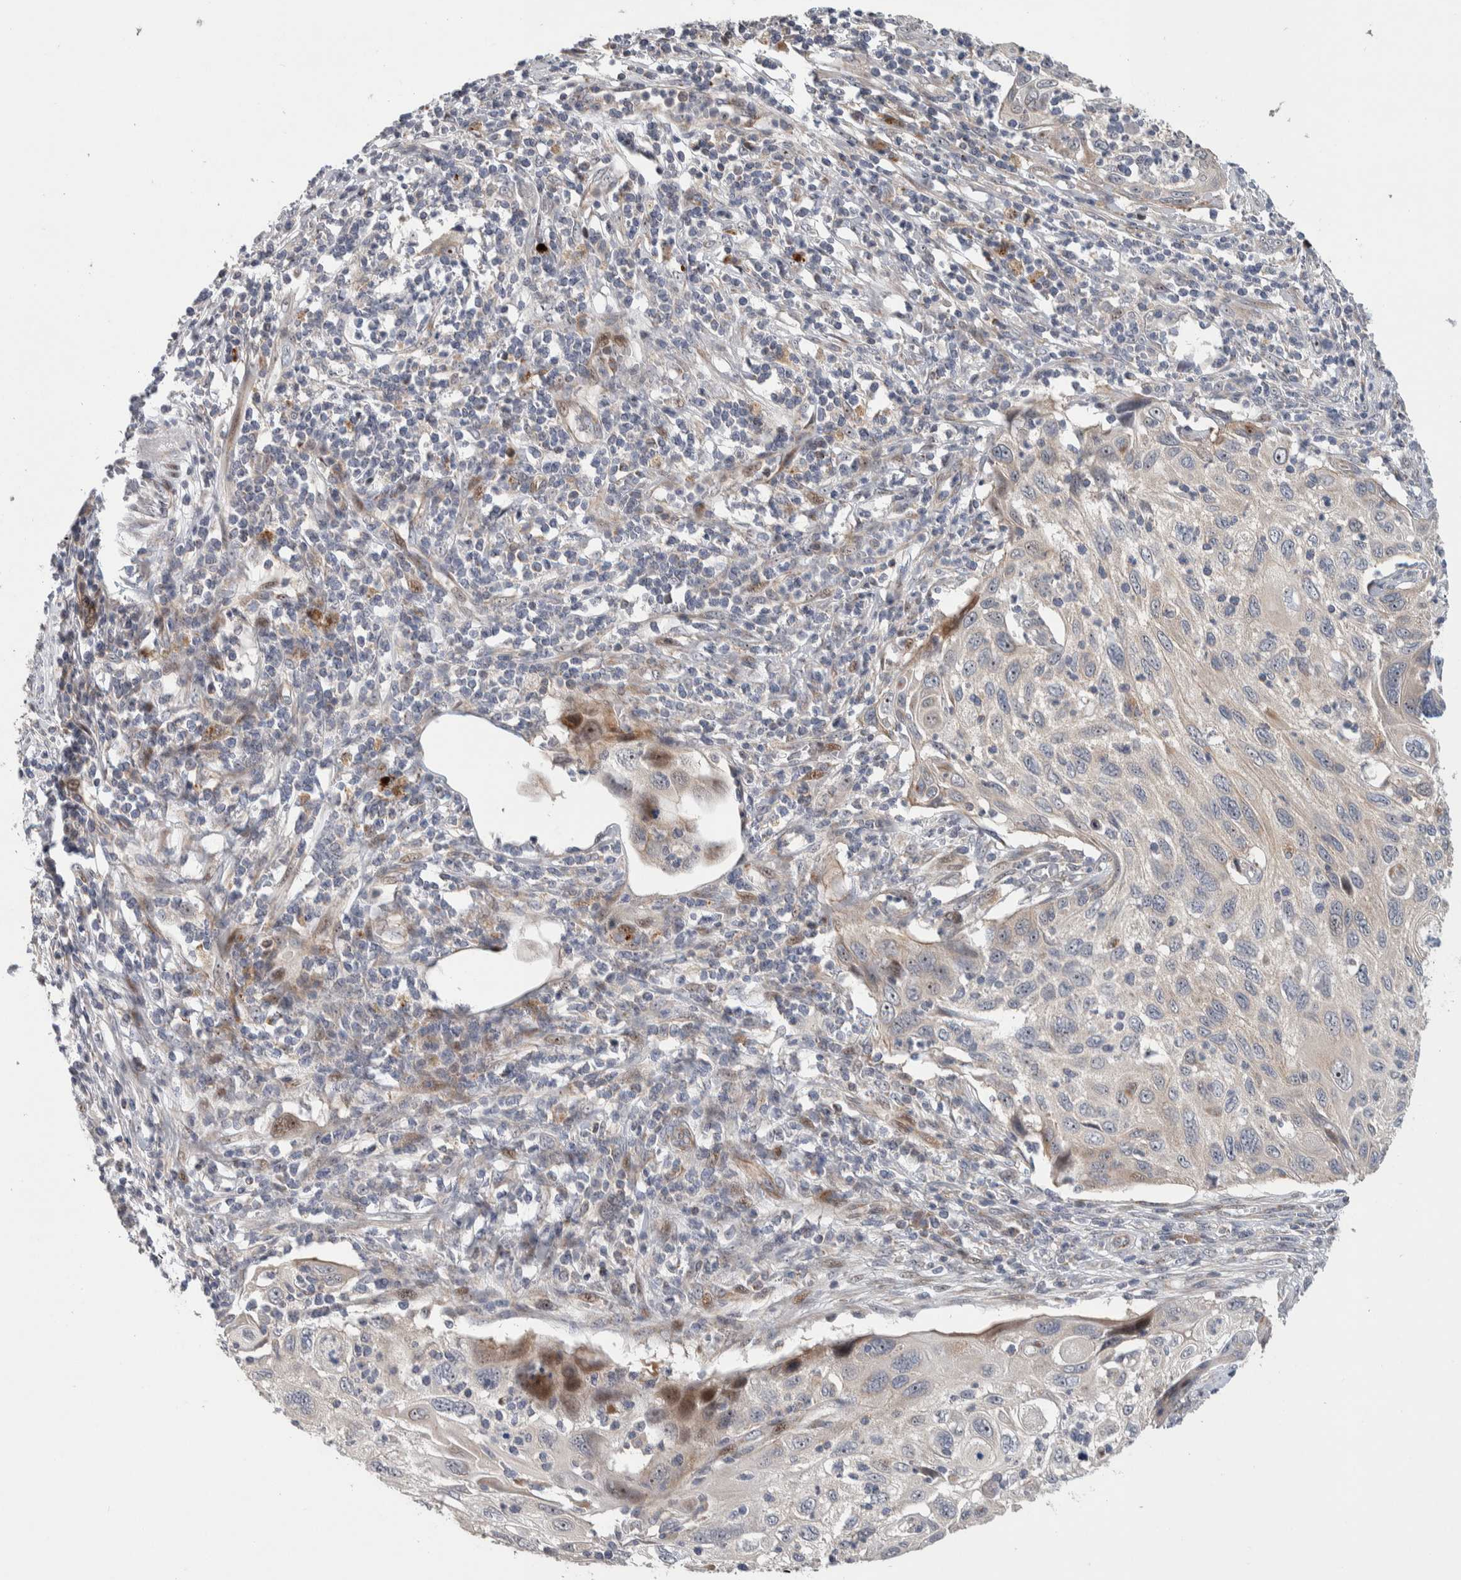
{"staining": {"intensity": "moderate", "quantity": "25%-75%", "location": "nuclear"}, "tissue": "cervical cancer", "cell_type": "Tumor cells", "image_type": "cancer", "snomed": [{"axis": "morphology", "description": "Squamous cell carcinoma, NOS"}, {"axis": "topography", "description": "Cervix"}], "caption": "Immunohistochemistry histopathology image of neoplastic tissue: human squamous cell carcinoma (cervical) stained using immunohistochemistry demonstrates medium levels of moderate protein expression localized specifically in the nuclear of tumor cells, appearing as a nuclear brown color.", "gene": "PRRG4", "patient": {"sex": "female", "age": 70}}